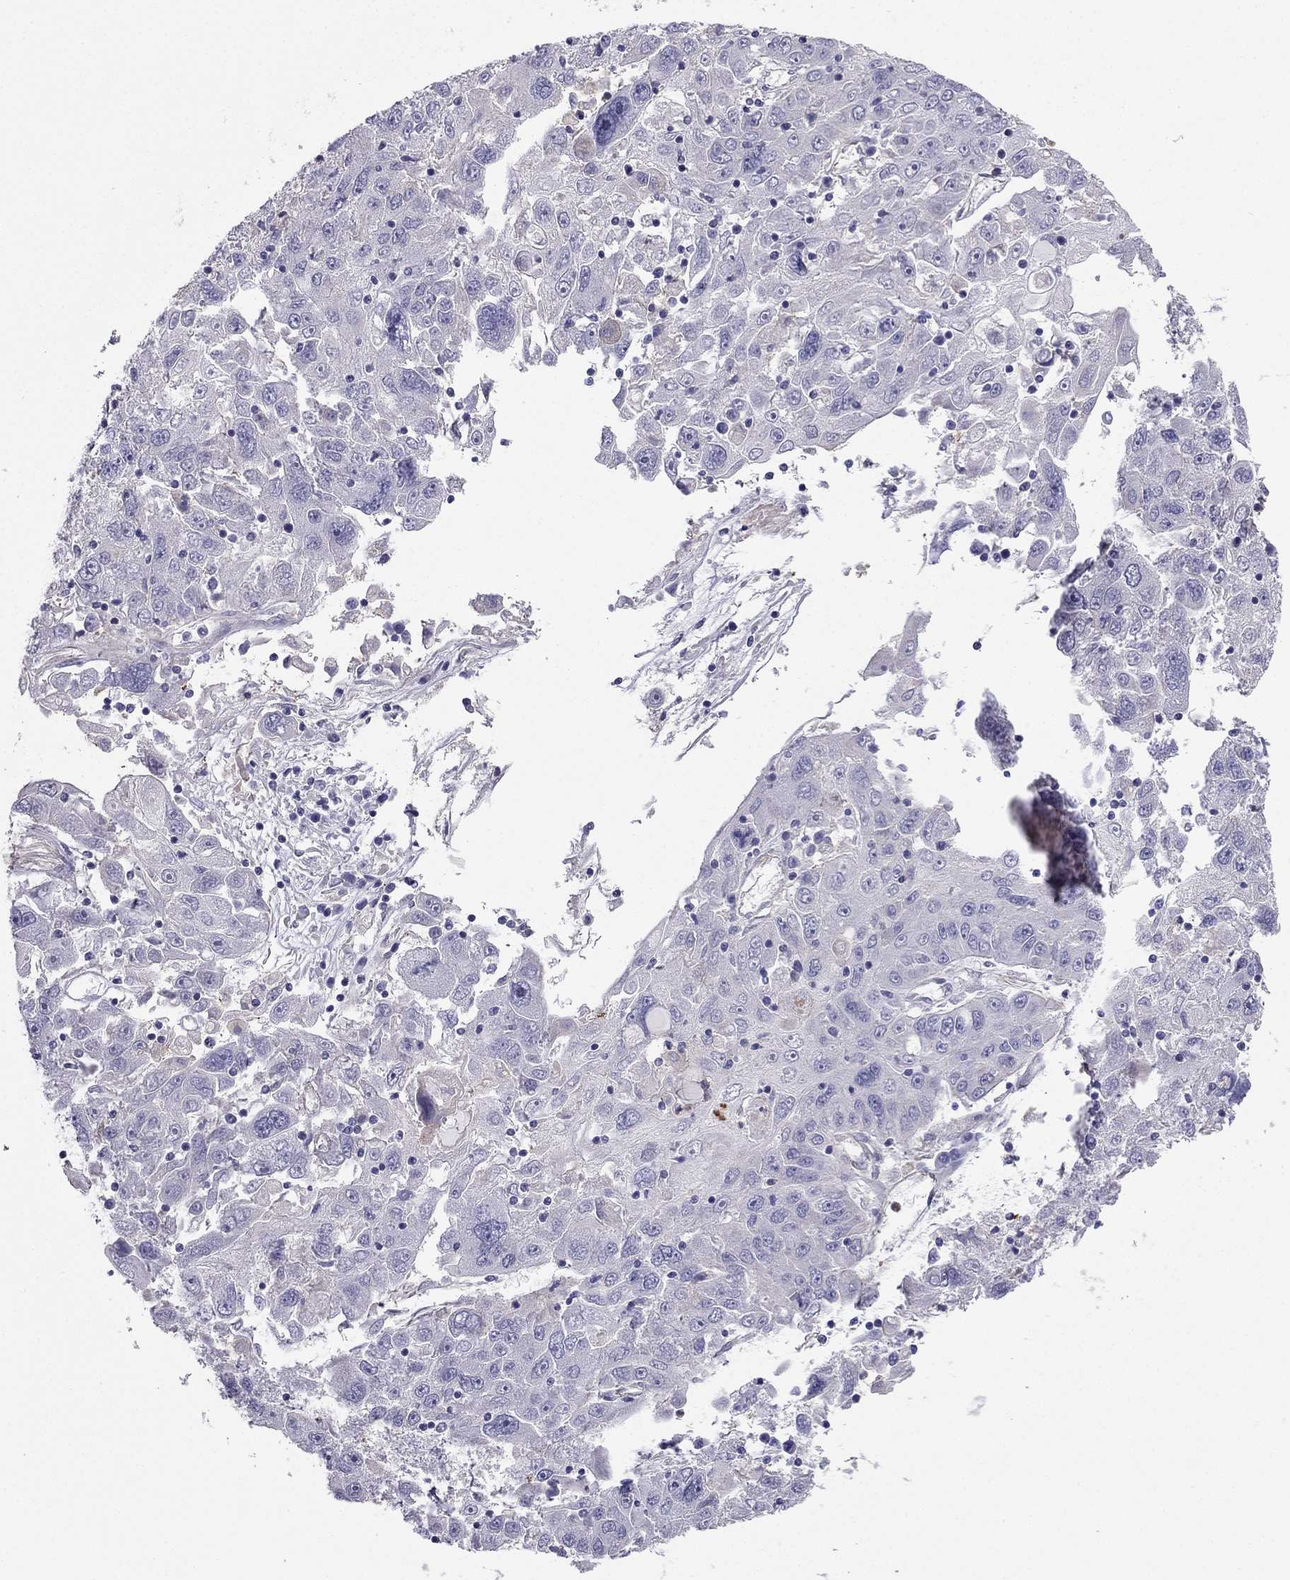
{"staining": {"intensity": "negative", "quantity": "none", "location": "none"}, "tissue": "stomach cancer", "cell_type": "Tumor cells", "image_type": "cancer", "snomed": [{"axis": "morphology", "description": "Adenocarcinoma, NOS"}, {"axis": "topography", "description": "Stomach"}], "caption": "Micrograph shows no protein expression in tumor cells of stomach cancer (adenocarcinoma) tissue.", "gene": "ENOX1", "patient": {"sex": "male", "age": 56}}